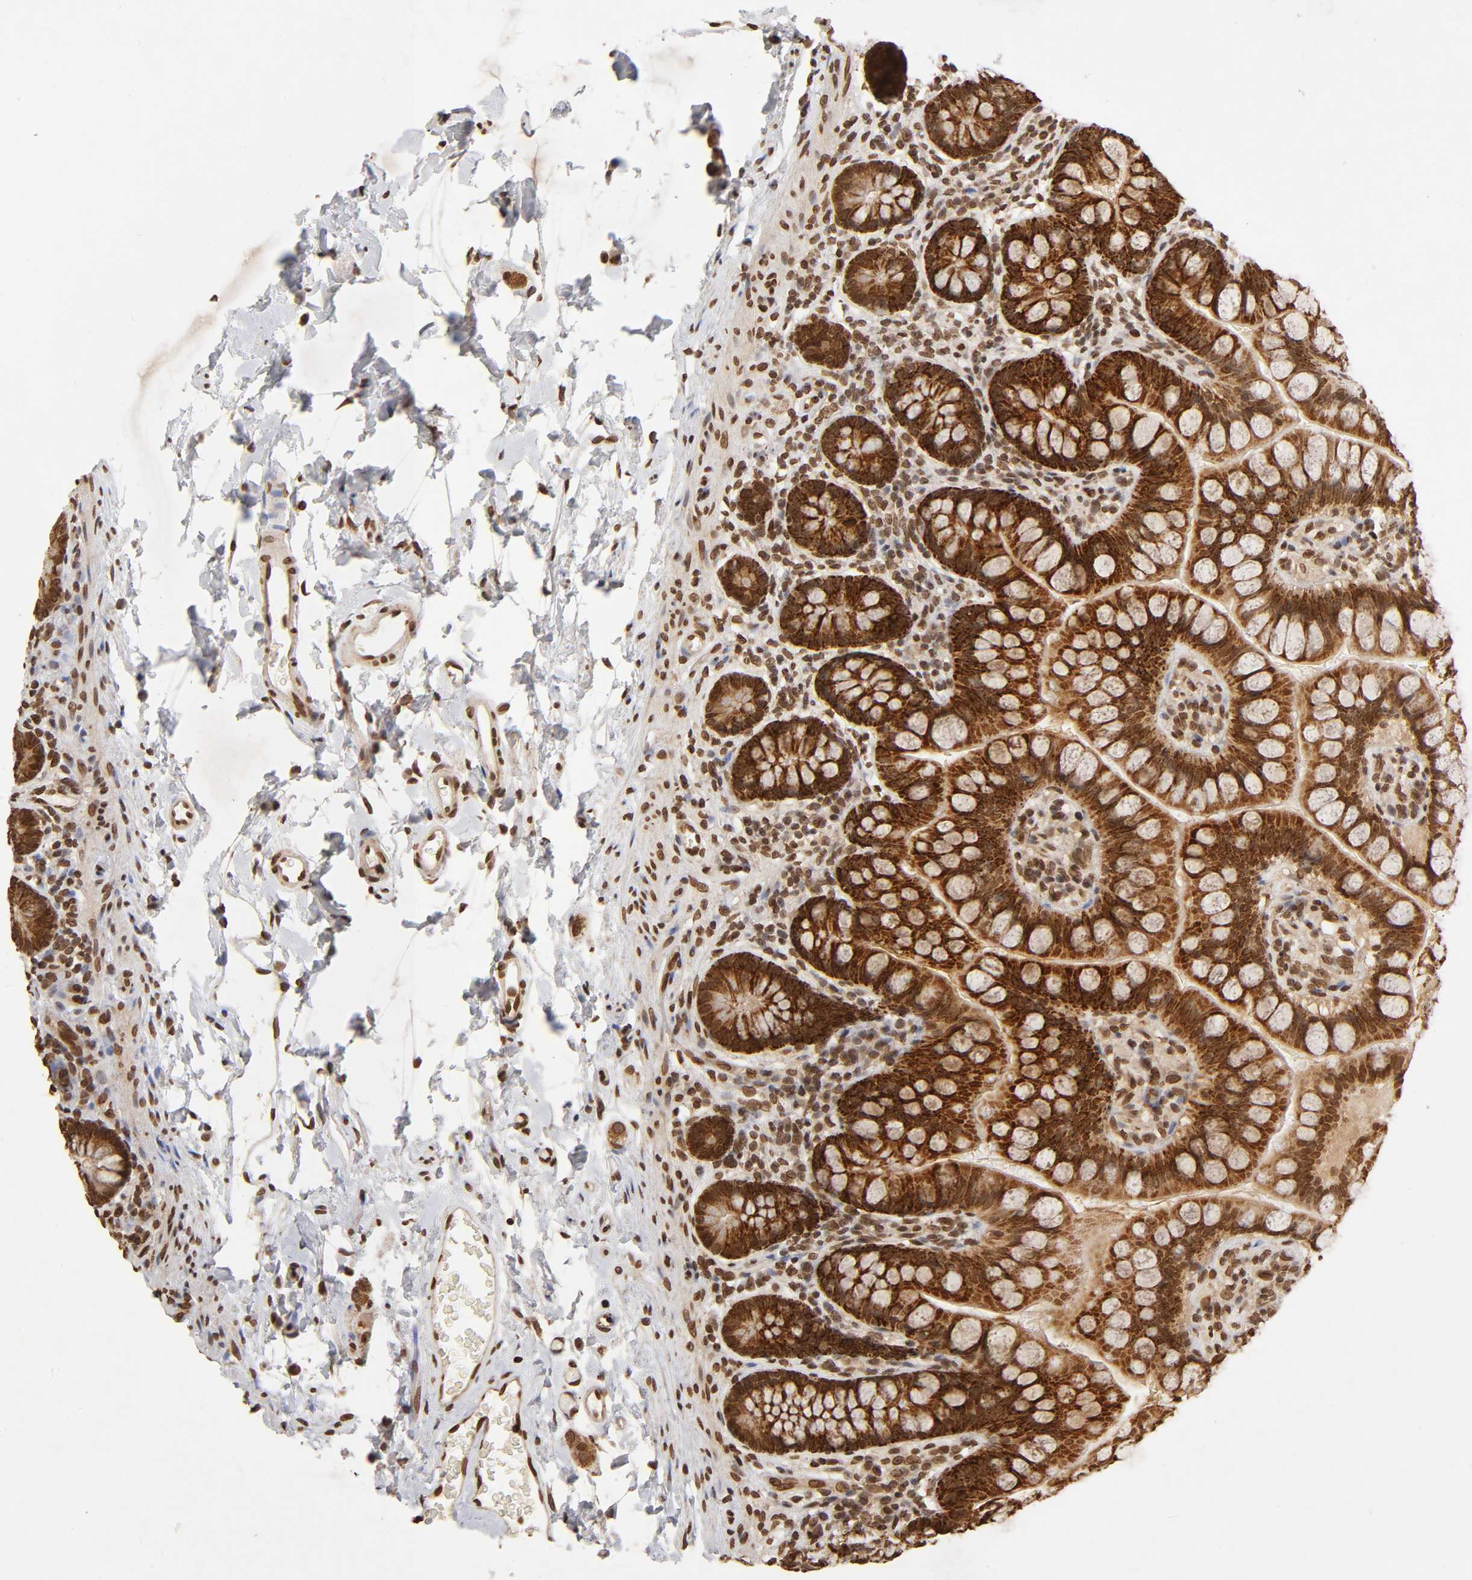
{"staining": {"intensity": "moderate", "quantity": ">75%", "location": "cytoplasmic/membranous,nuclear"}, "tissue": "small intestine", "cell_type": "Glandular cells", "image_type": "normal", "snomed": [{"axis": "morphology", "description": "Normal tissue, NOS"}, {"axis": "topography", "description": "Small intestine"}], "caption": "About >75% of glandular cells in unremarkable small intestine demonstrate moderate cytoplasmic/membranous,nuclear protein expression as visualized by brown immunohistochemical staining.", "gene": "MLLT6", "patient": {"sex": "female", "age": 58}}